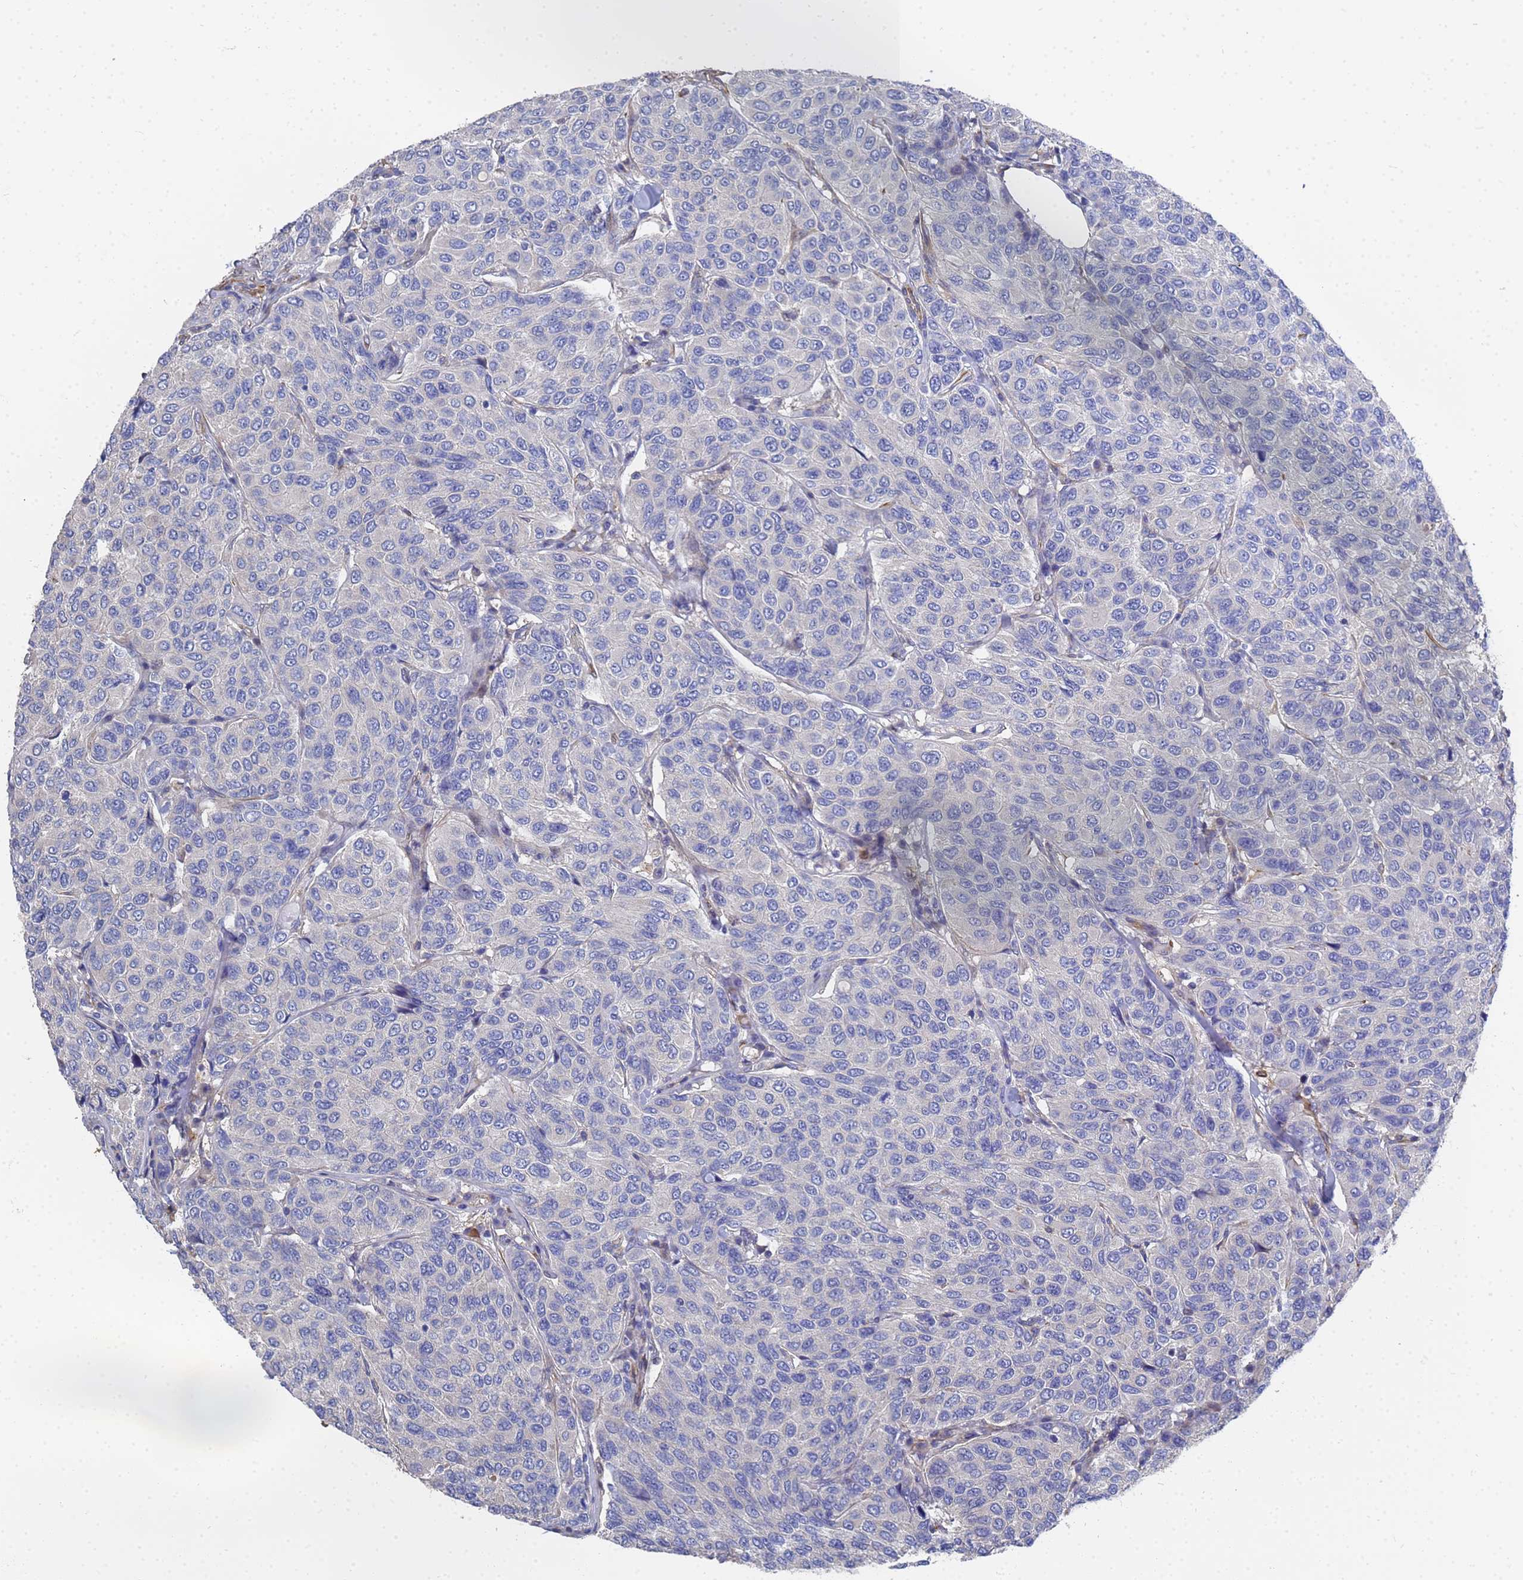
{"staining": {"intensity": "negative", "quantity": "none", "location": "none"}, "tissue": "breast cancer", "cell_type": "Tumor cells", "image_type": "cancer", "snomed": [{"axis": "morphology", "description": "Duct carcinoma"}, {"axis": "topography", "description": "Breast"}], "caption": "Immunohistochemical staining of human breast intraductal carcinoma exhibits no significant staining in tumor cells.", "gene": "SYT13", "patient": {"sex": "female", "age": 55}}